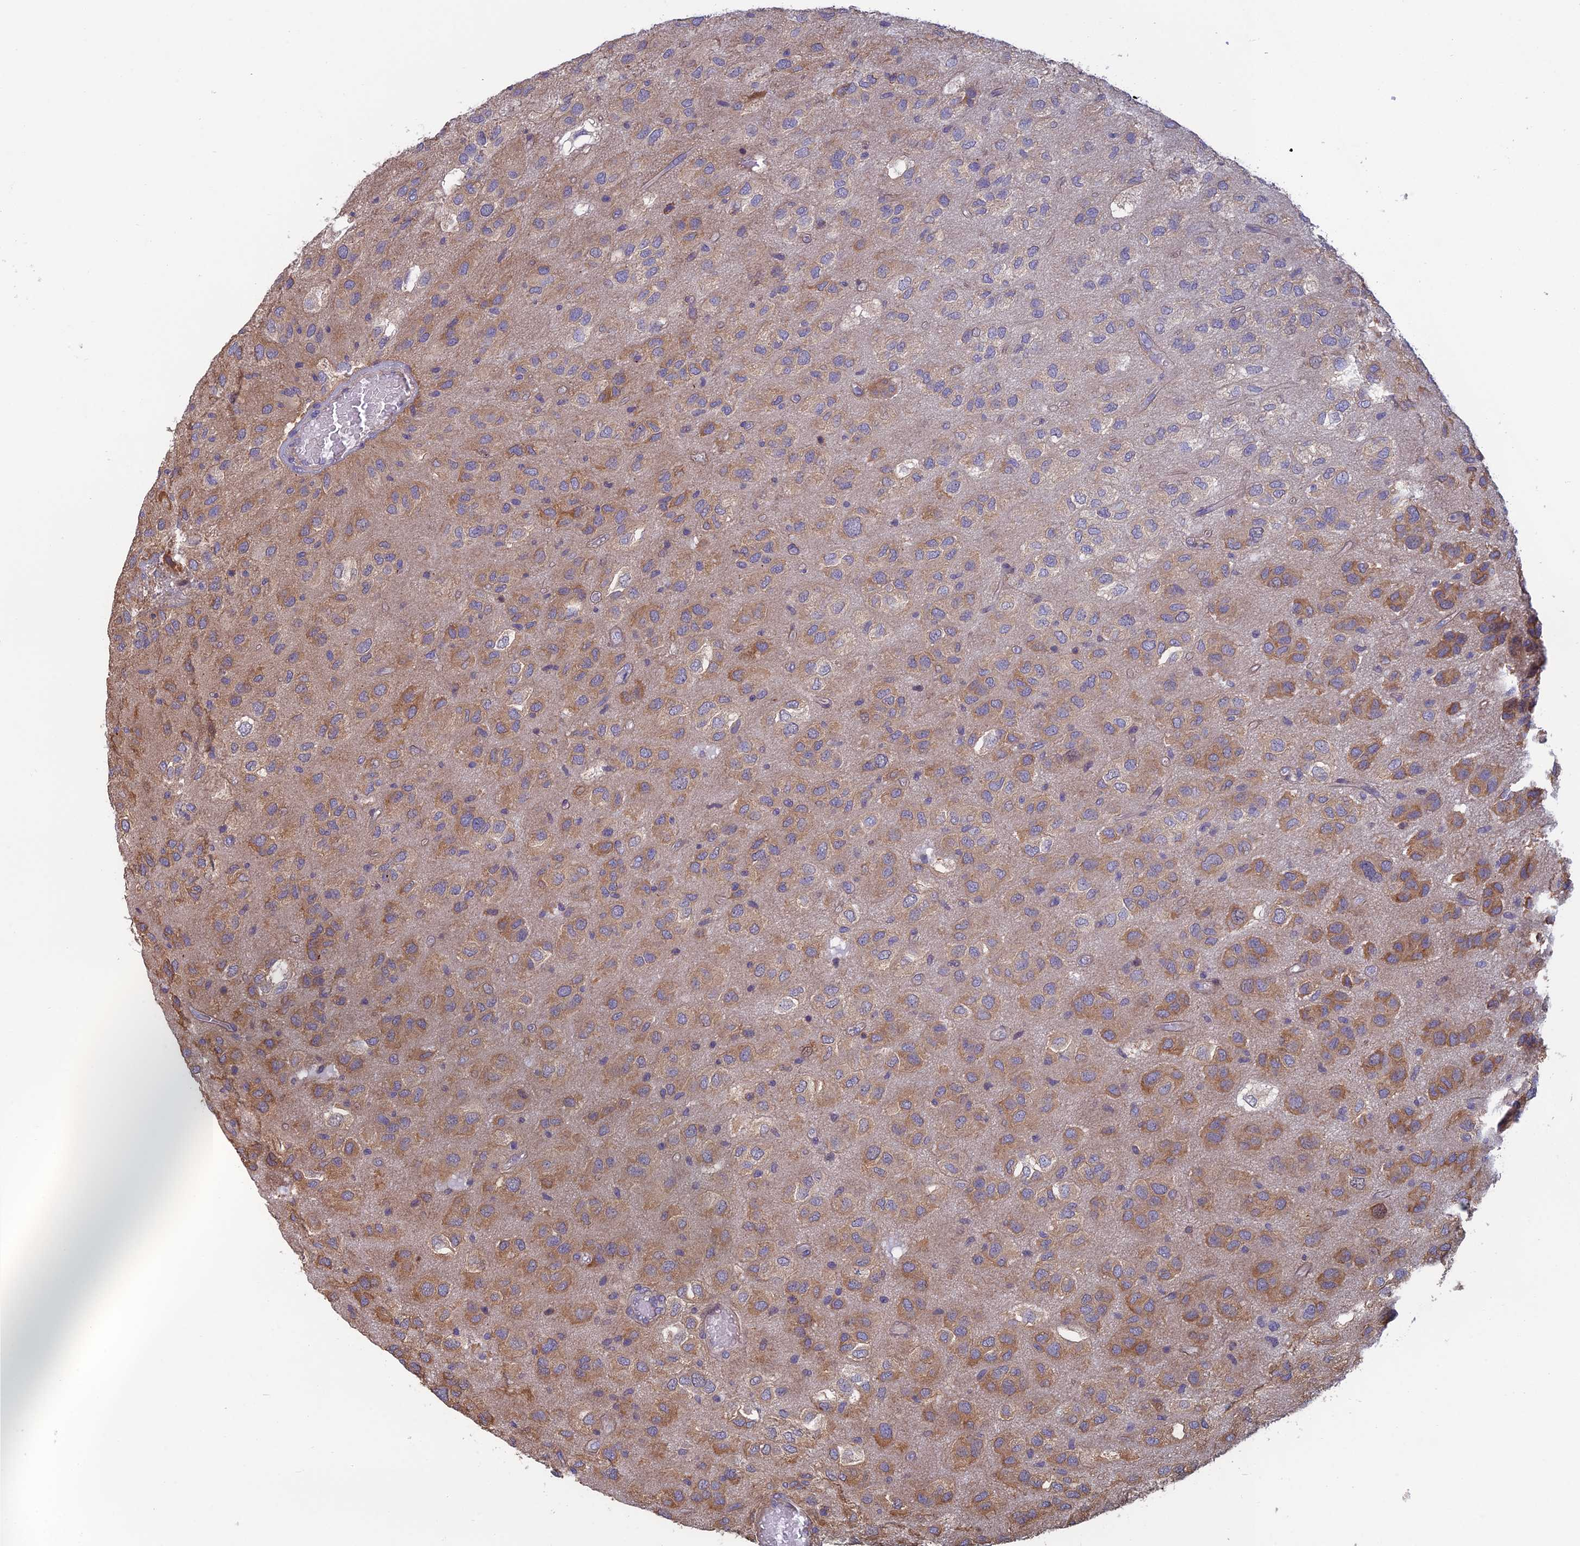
{"staining": {"intensity": "moderate", "quantity": "25%-75%", "location": "cytoplasmic/membranous"}, "tissue": "glioma", "cell_type": "Tumor cells", "image_type": "cancer", "snomed": [{"axis": "morphology", "description": "Glioma, malignant, Low grade"}, {"axis": "topography", "description": "Brain"}], "caption": "Protein staining demonstrates moderate cytoplasmic/membranous positivity in approximately 25%-75% of tumor cells in glioma.", "gene": "C15orf62", "patient": {"sex": "male", "age": 66}}